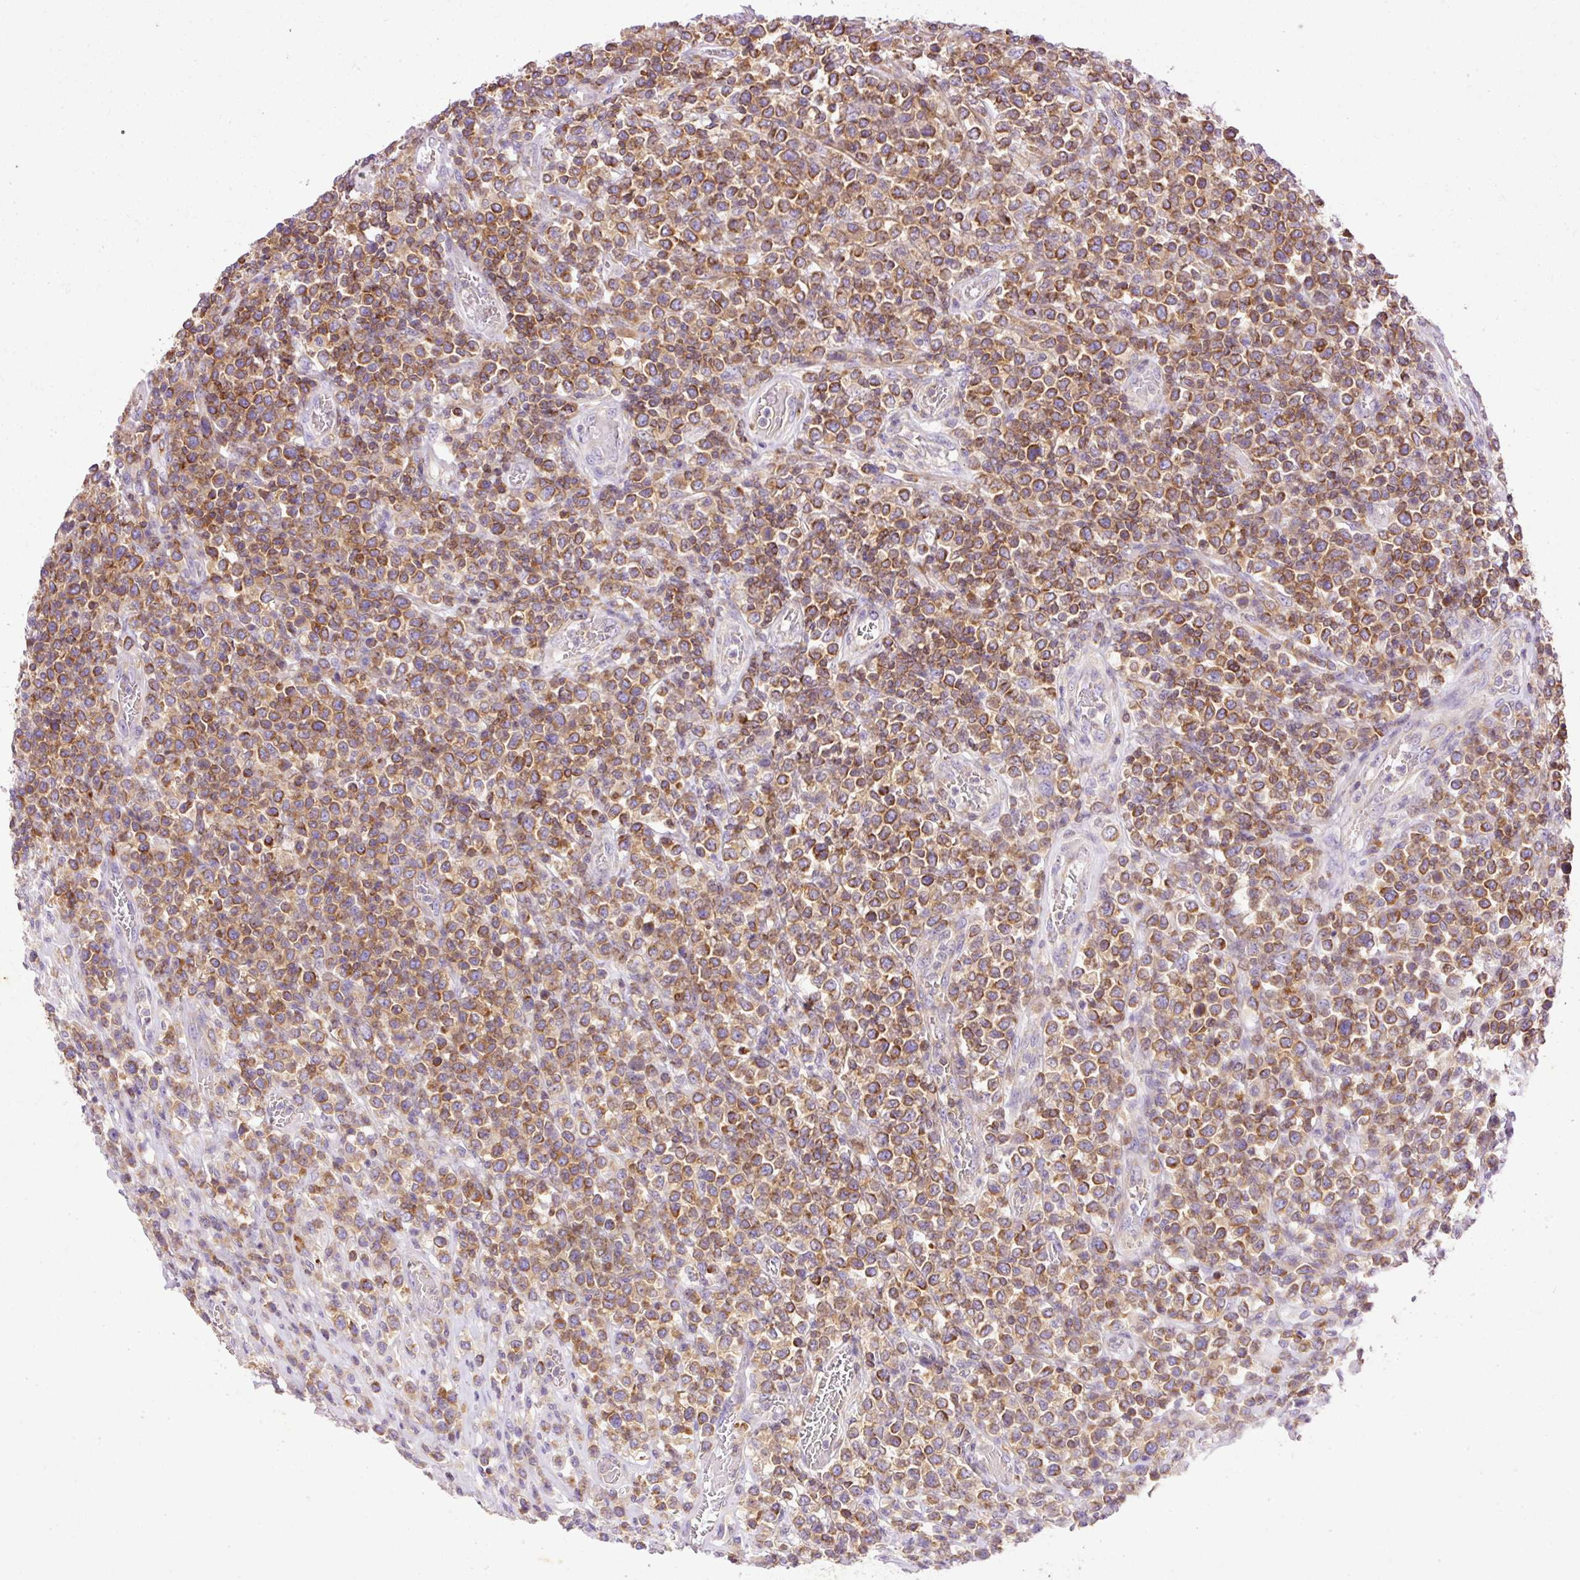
{"staining": {"intensity": "moderate", "quantity": ">75%", "location": "cytoplasmic/membranous"}, "tissue": "lymphoma", "cell_type": "Tumor cells", "image_type": "cancer", "snomed": [{"axis": "morphology", "description": "Malignant lymphoma, non-Hodgkin's type, High grade"}, {"axis": "topography", "description": "Soft tissue"}], "caption": "An image of high-grade malignant lymphoma, non-Hodgkin's type stained for a protein shows moderate cytoplasmic/membranous brown staining in tumor cells.", "gene": "IMMT", "patient": {"sex": "female", "age": 56}}